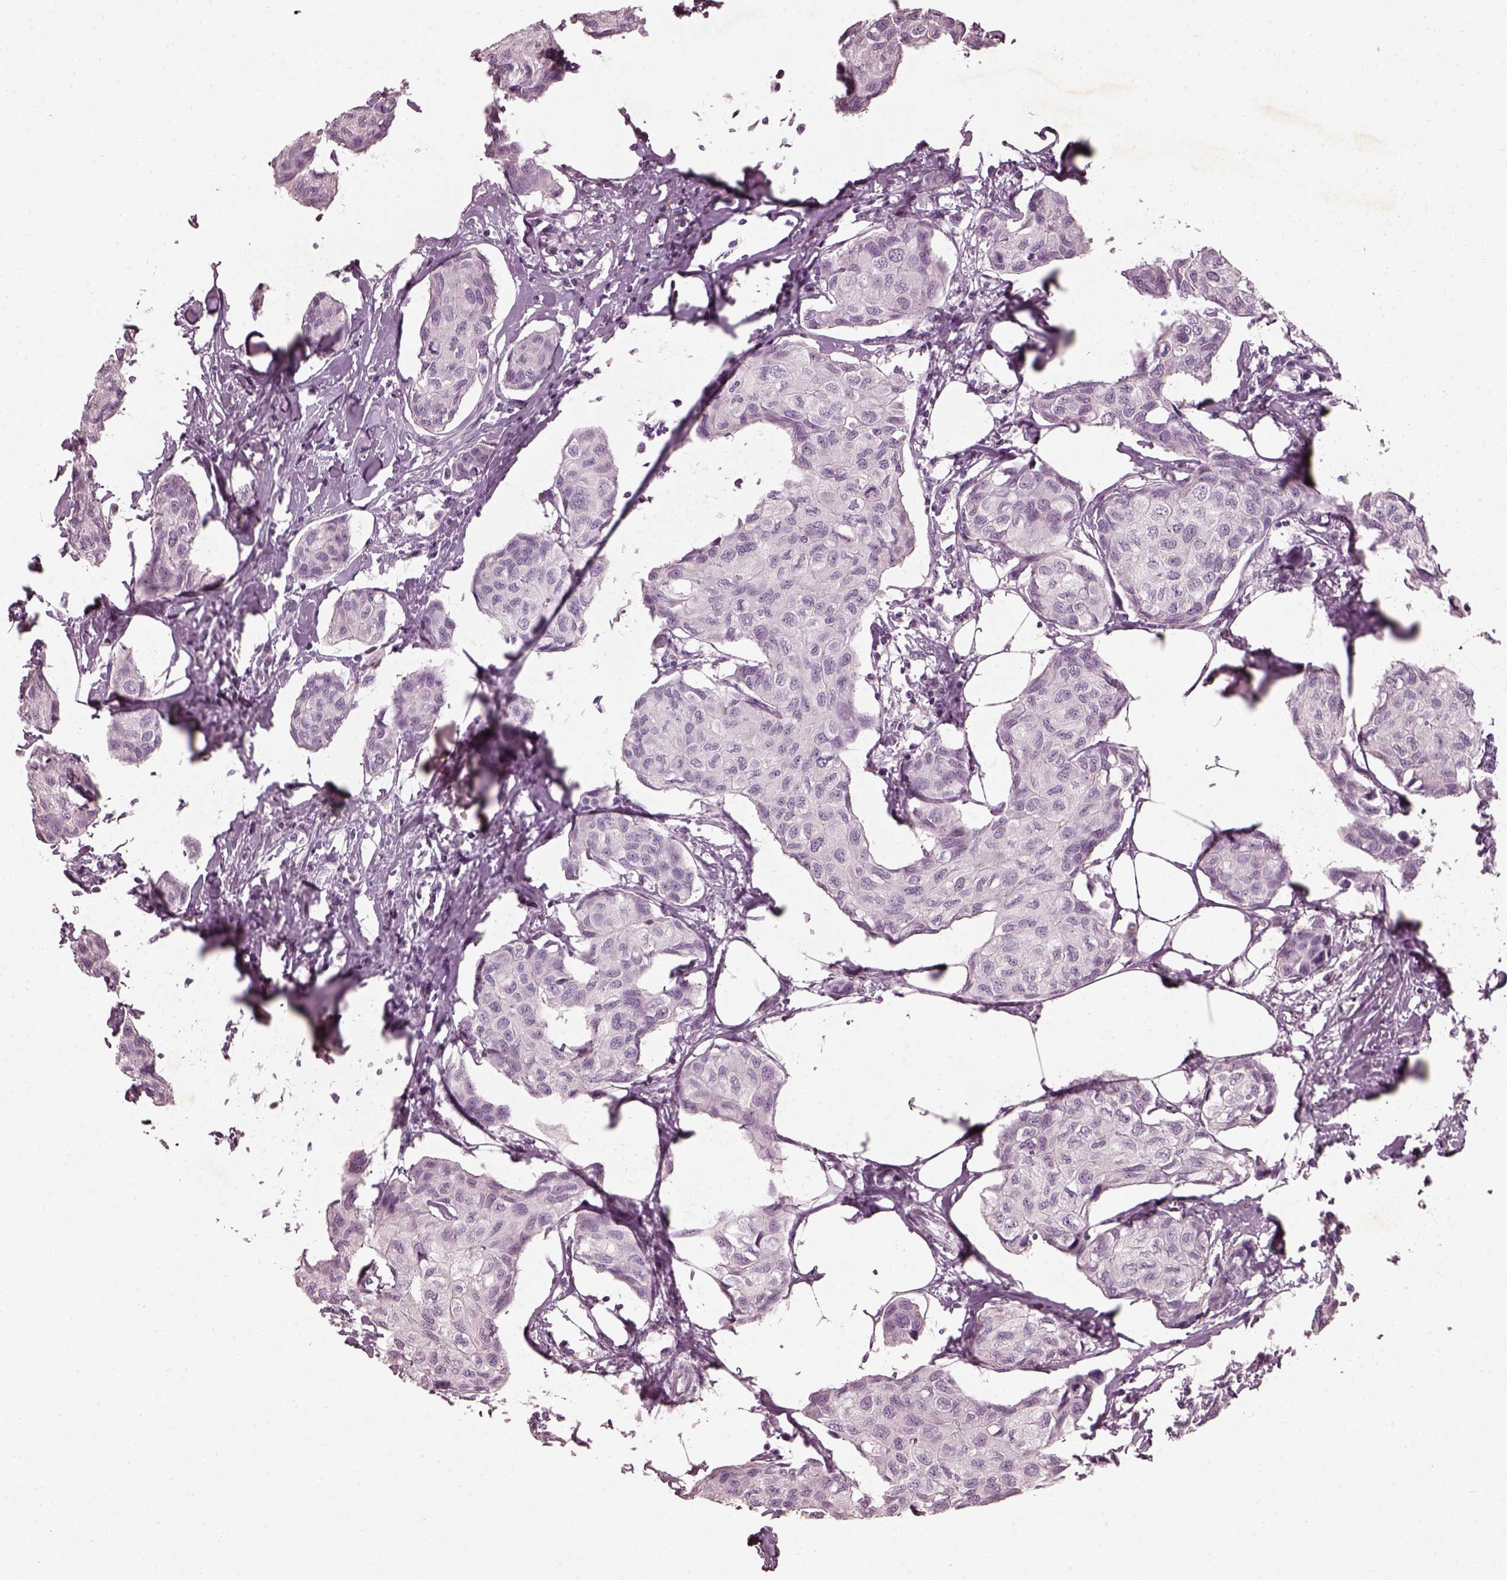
{"staining": {"intensity": "negative", "quantity": "none", "location": "none"}, "tissue": "breast cancer", "cell_type": "Tumor cells", "image_type": "cancer", "snomed": [{"axis": "morphology", "description": "Duct carcinoma"}, {"axis": "topography", "description": "Breast"}], "caption": "High power microscopy micrograph of an immunohistochemistry (IHC) photomicrograph of breast cancer (invasive ductal carcinoma), revealing no significant positivity in tumor cells.", "gene": "FUT4", "patient": {"sex": "female", "age": 80}}